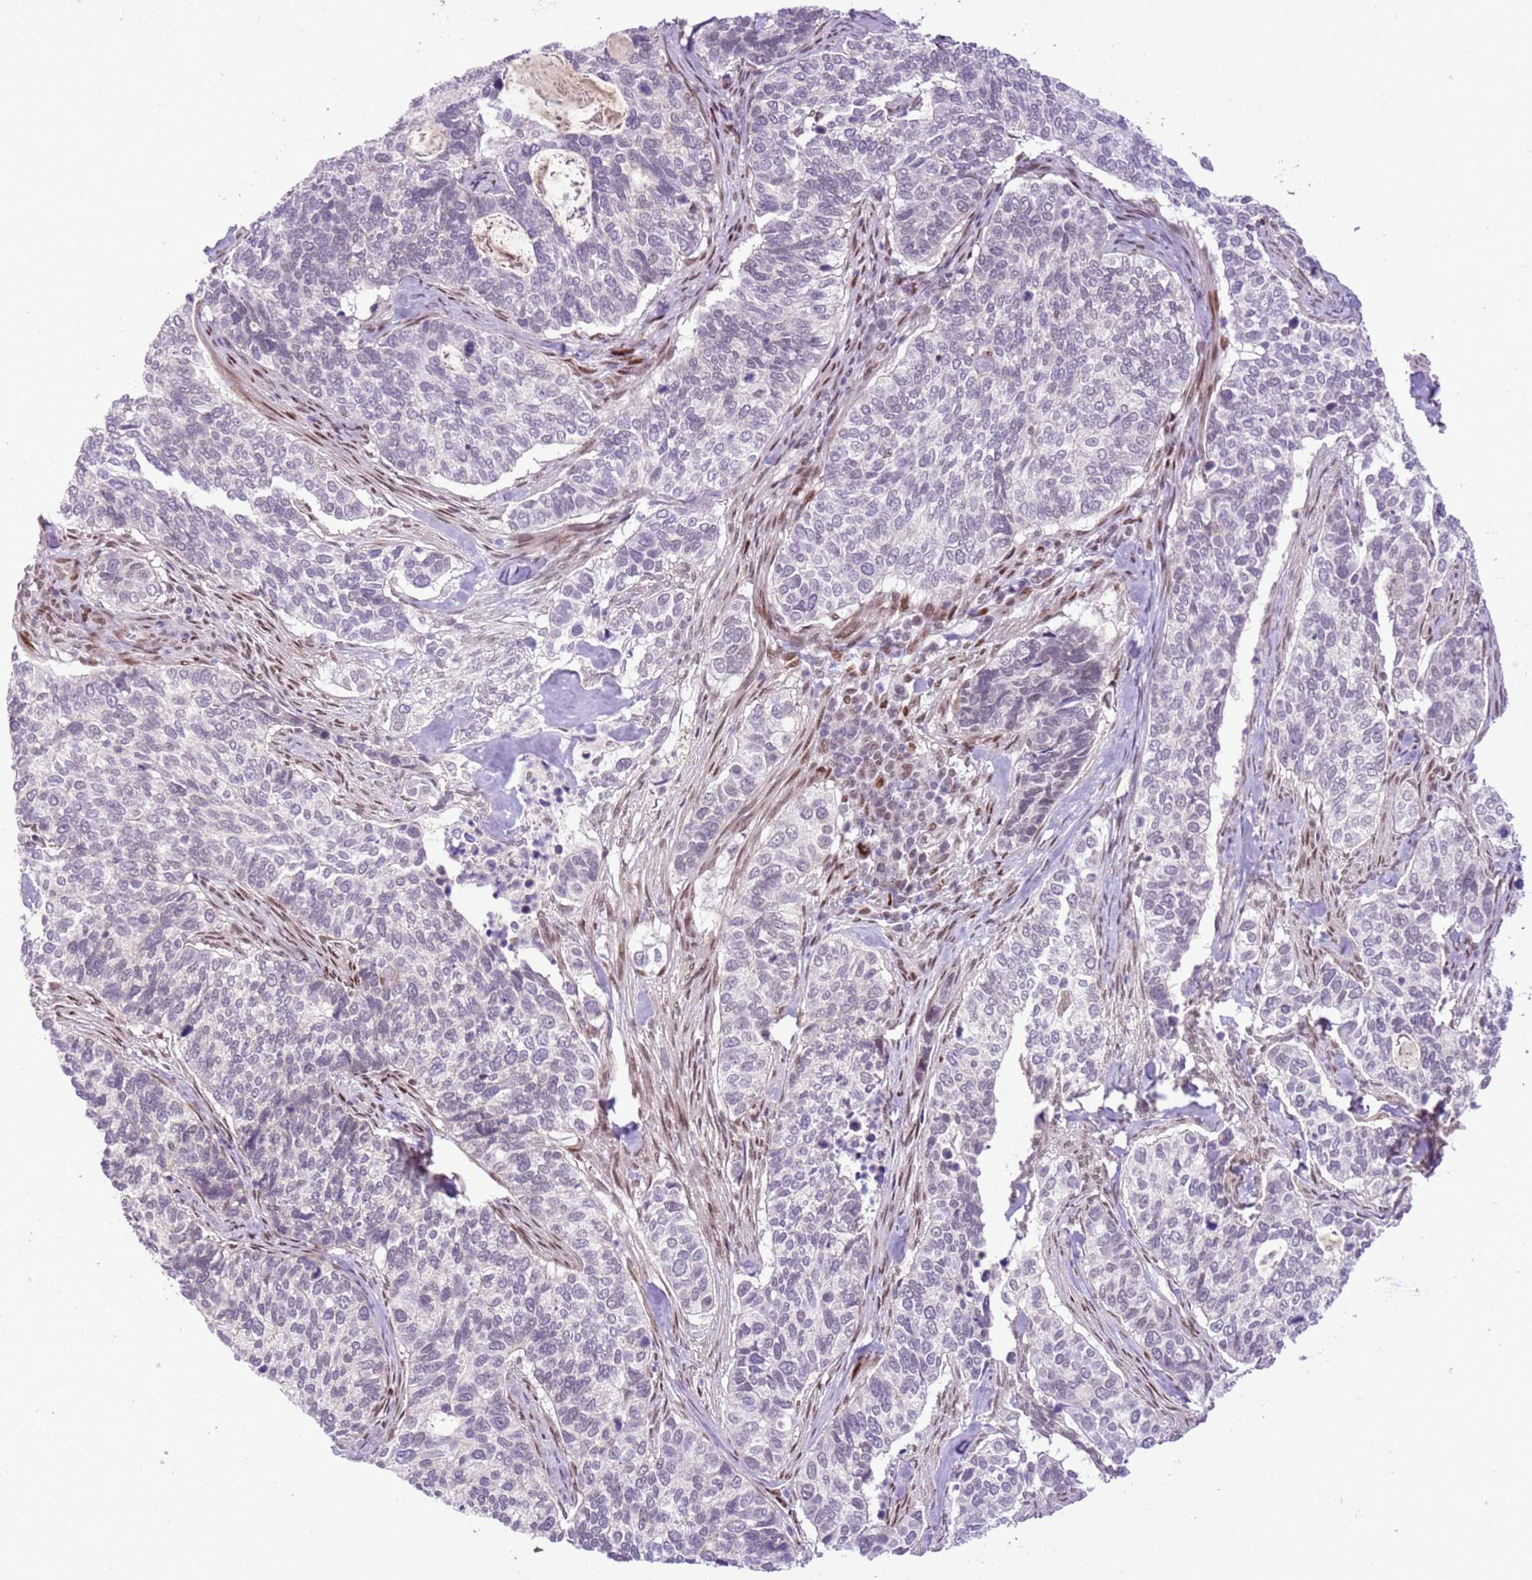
{"staining": {"intensity": "negative", "quantity": "none", "location": "none"}, "tissue": "cervical cancer", "cell_type": "Tumor cells", "image_type": "cancer", "snomed": [{"axis": "morphology", "description": "Squamous cell carcinoma, NOS"}, {"axis": "topography", "description": "Cervix"}], "caption": "The IHC micrograph has no significant expression in tumor cells of cervical cancer (squamous cell carcinoma) tissue. The staining is performed using DAB brown chromogen with nuclei counter-stained in using hematoxylin.", "gene": "NACC2", "patient": {"sex": "female", "age": 38}}